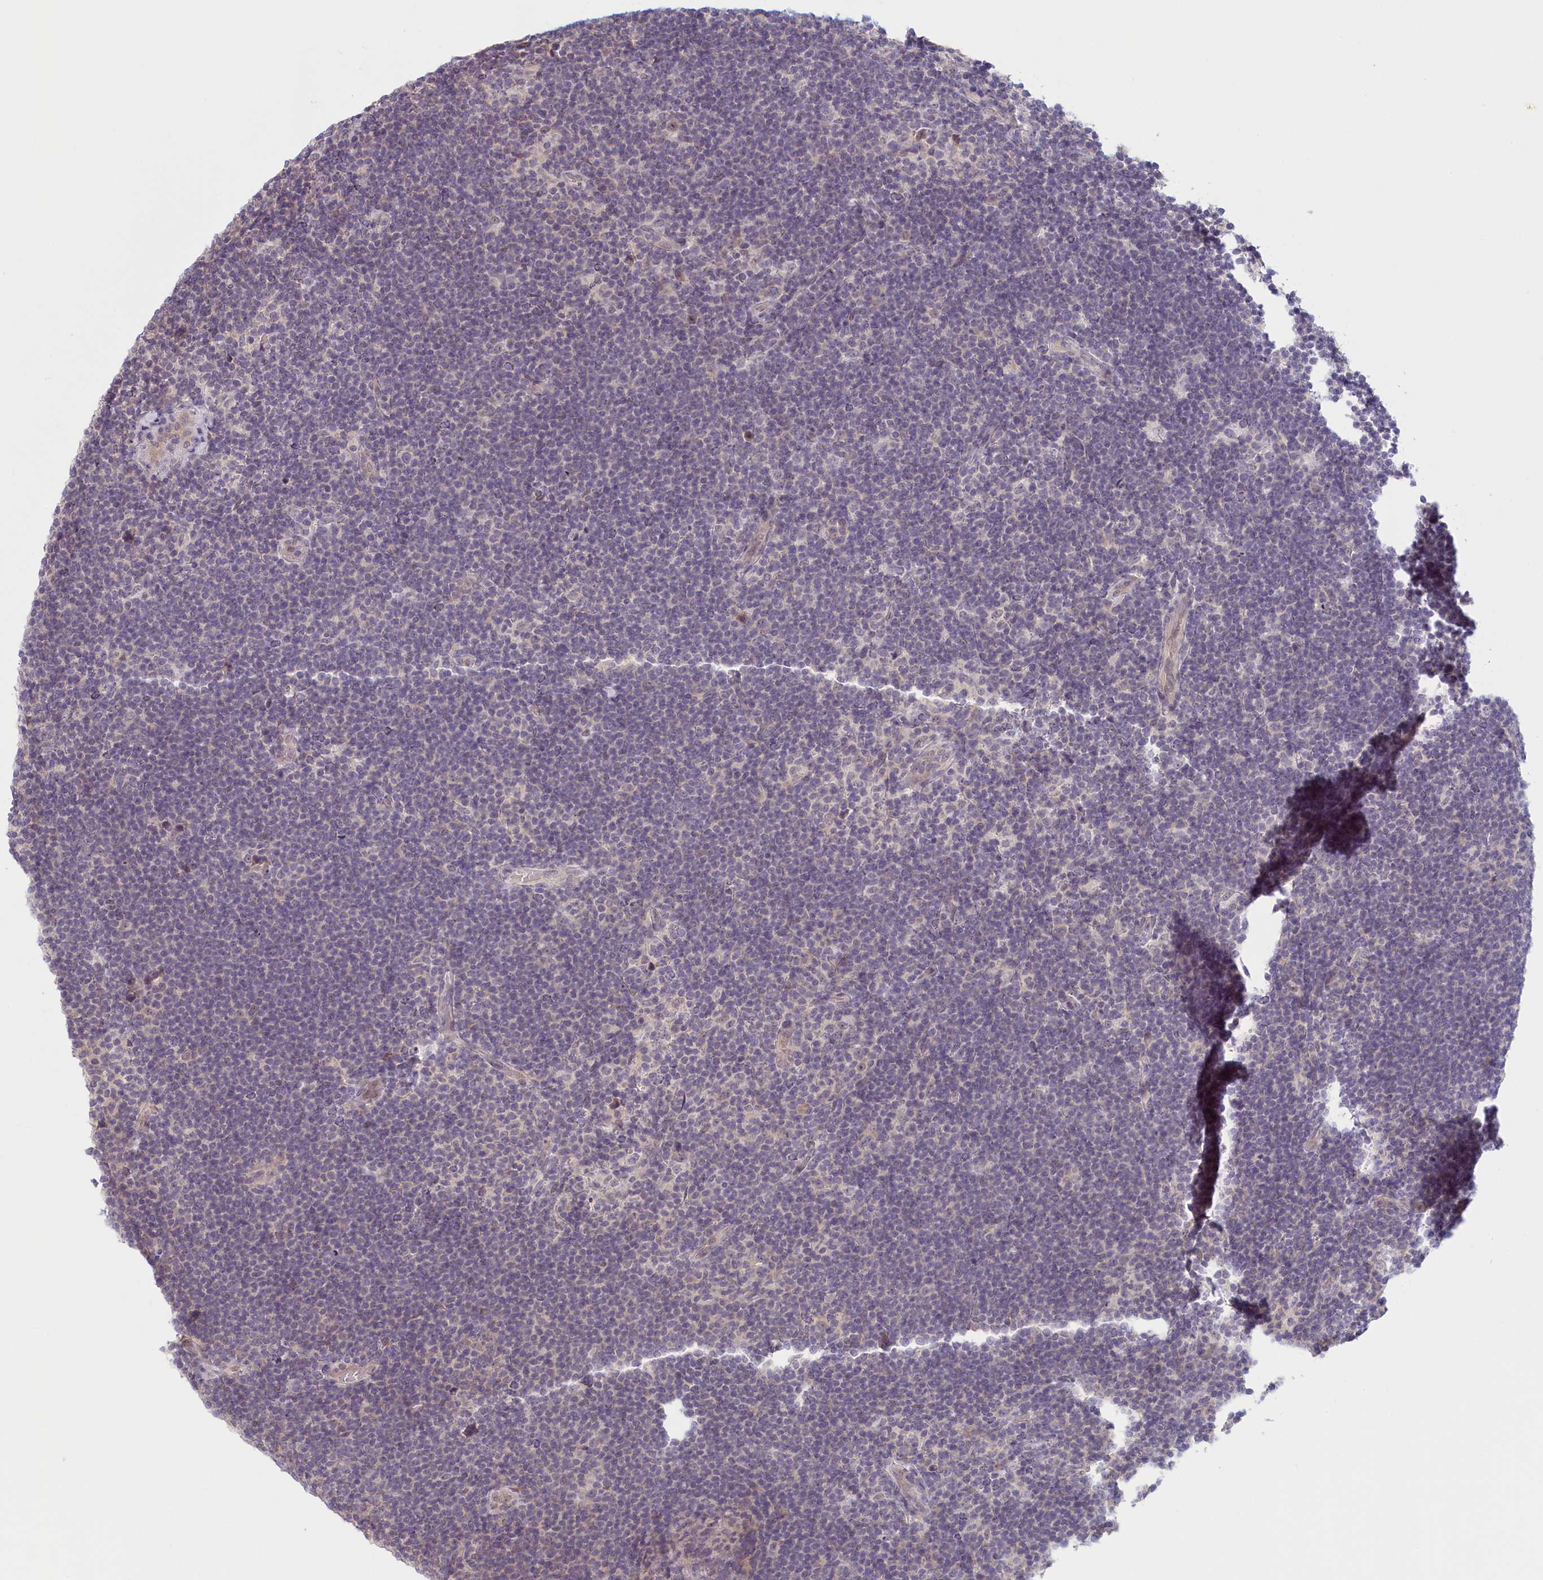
{"staining": {"intensity": "weak", "quantity": "25%-75%", "location": "nuclear"}, "tissue": "lymphoma", "cell_type": "Tumor cells", "image_type": "cancer", "snomed": [{"axis": "morphology", "description": "Hodgkin's disease, NOS"}, {"axis": "topography", "description": "Lymph node"}], "caption": "A photomicrograph showing weak nuclear expression in about 25%-75% of tumor cells in lymphoma, as visualized by brown immunohistochemical staining.", "gene": "C19orf44", "patient": {"sex": "female", "age": 57}}